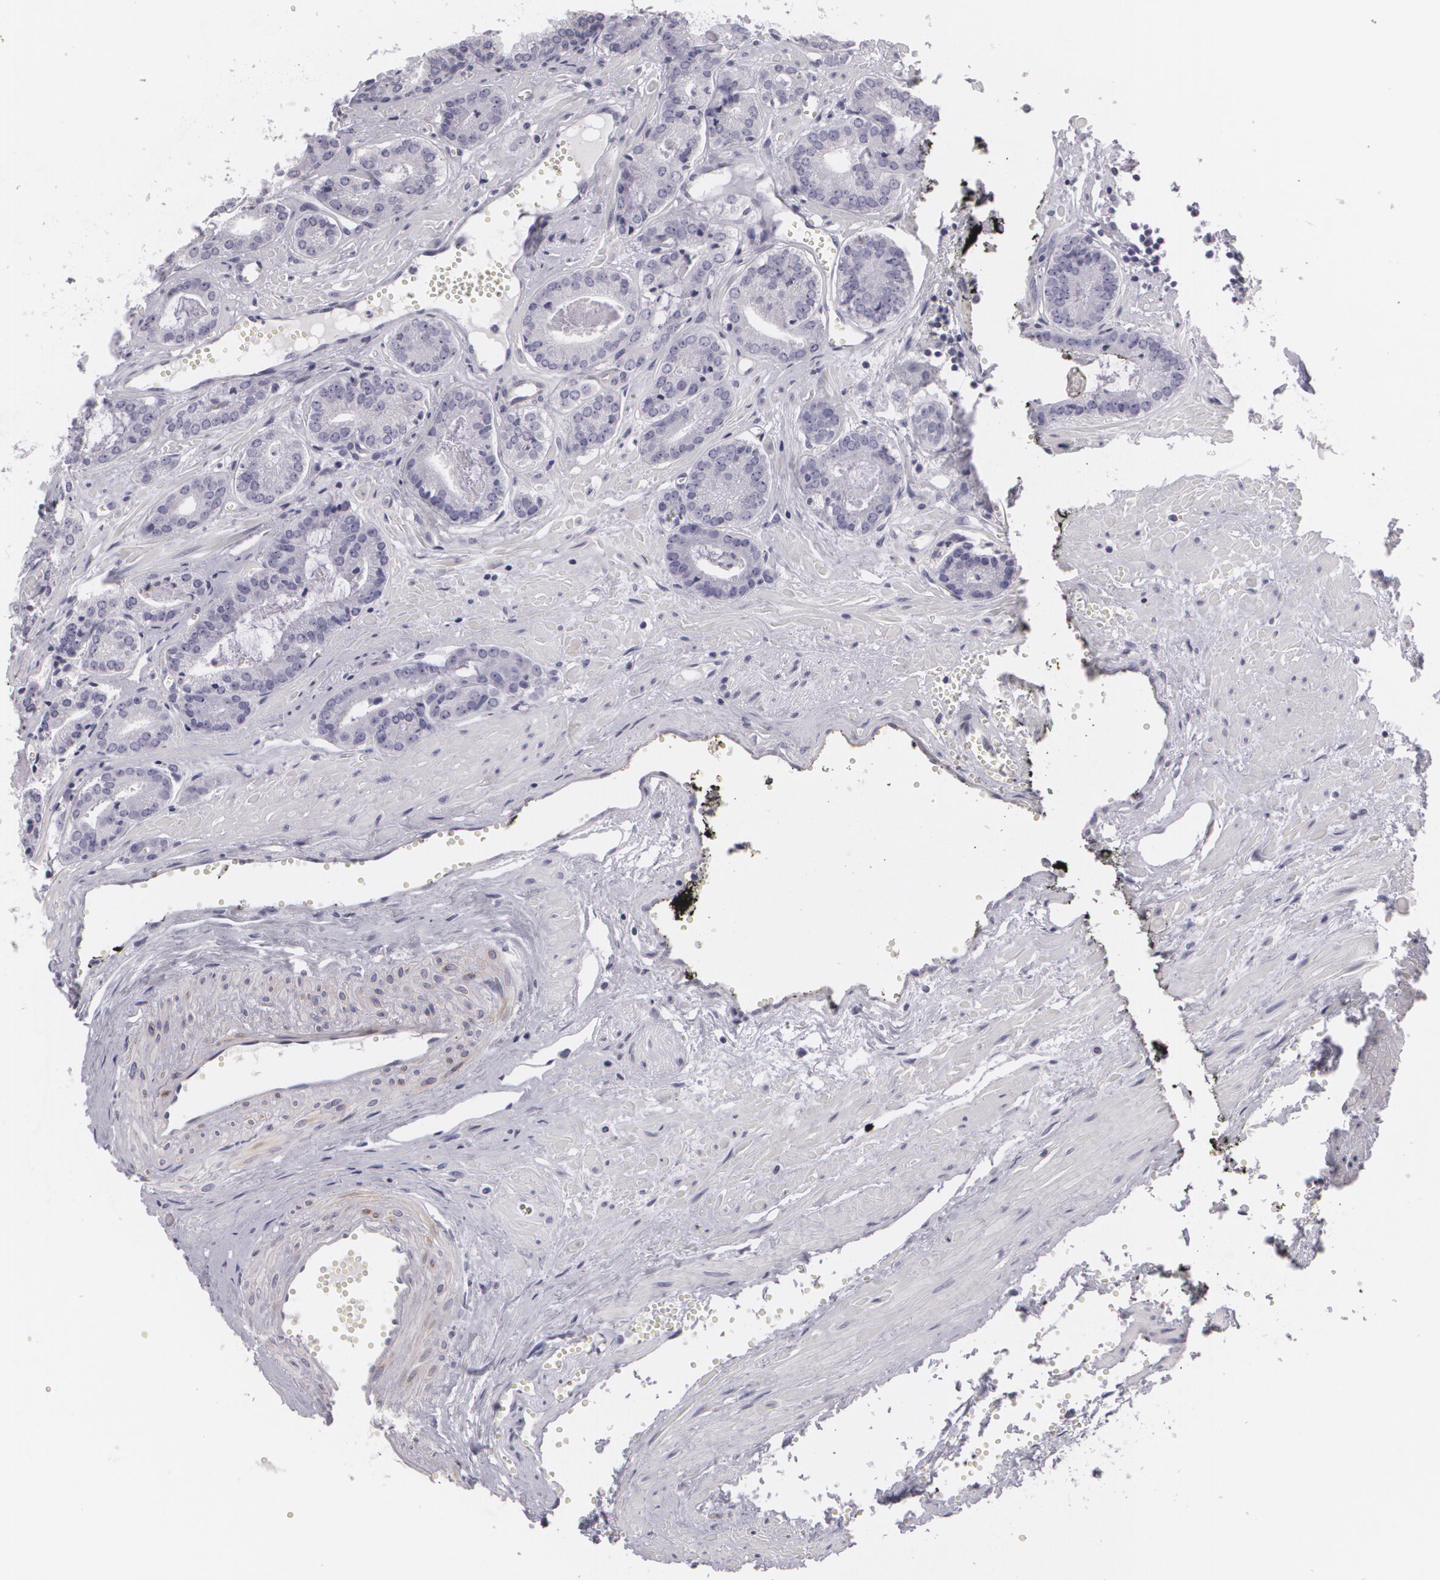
{"staining": {"intensity": "negative", "quantity": "none", "location": "none"}, "tissue": "prostate cancer", "cell_type": "Tumor cells", "image_type": "cancer", "snomed": [{"axis": "morphology", "description": "Adenocarcinoma, High grade"}, {"axis": "topography", "description": "Prostate"}], "caption": "This histopathology image is of prostate cancer (adenocarcinoma (high-grade)) stained with immunohistochemistry to label a protein in brown with the nuclei are counter-stained blue. There is no positivity in tumor cells. (DAB (3,3'-diaminobenzidine) IHC visualized using brightfield microscopy, high magnification).", "gene": "MAP2", "patient": {"sex": "male", "age": 56}}